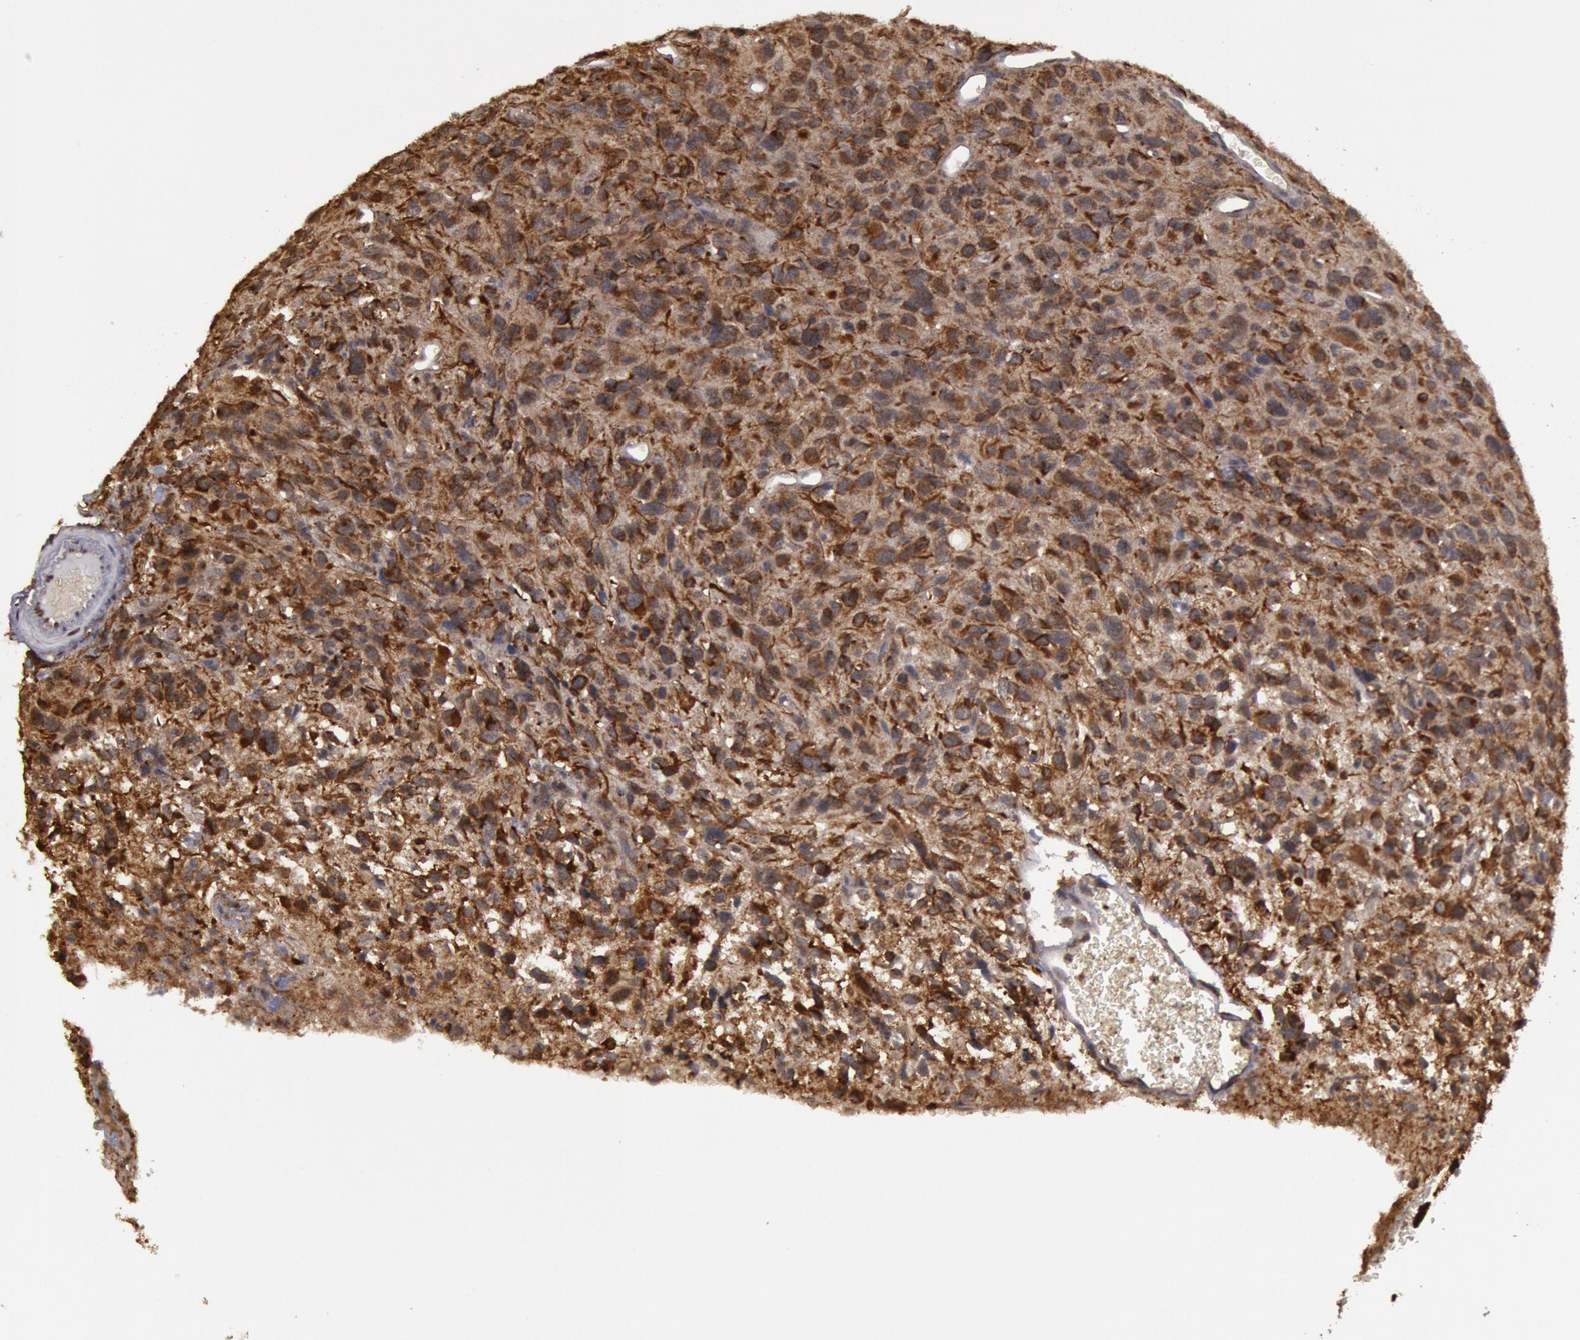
{"staining": {"intensity": "moderate", "quantity": "25%-75%", "location": "cytoplasmic/membranous"}, "tissue": "glioma", "cell_type": "Tumor cells", "image_type": "cancer", "snomed": [{"axis": "morphology", "description": "Glioma, malignant, High grade"}, {"axis": "topography", "description": "Brain"}], "caption": "There is medium levels of moderate cytoplasmic/membranous expression in tumor cells of malignant high-grade glioma, as demonstrated by immunohistochemical staining (brown color).", "gene": "USP14", "patient": {"sex": "female", "age": 60}}